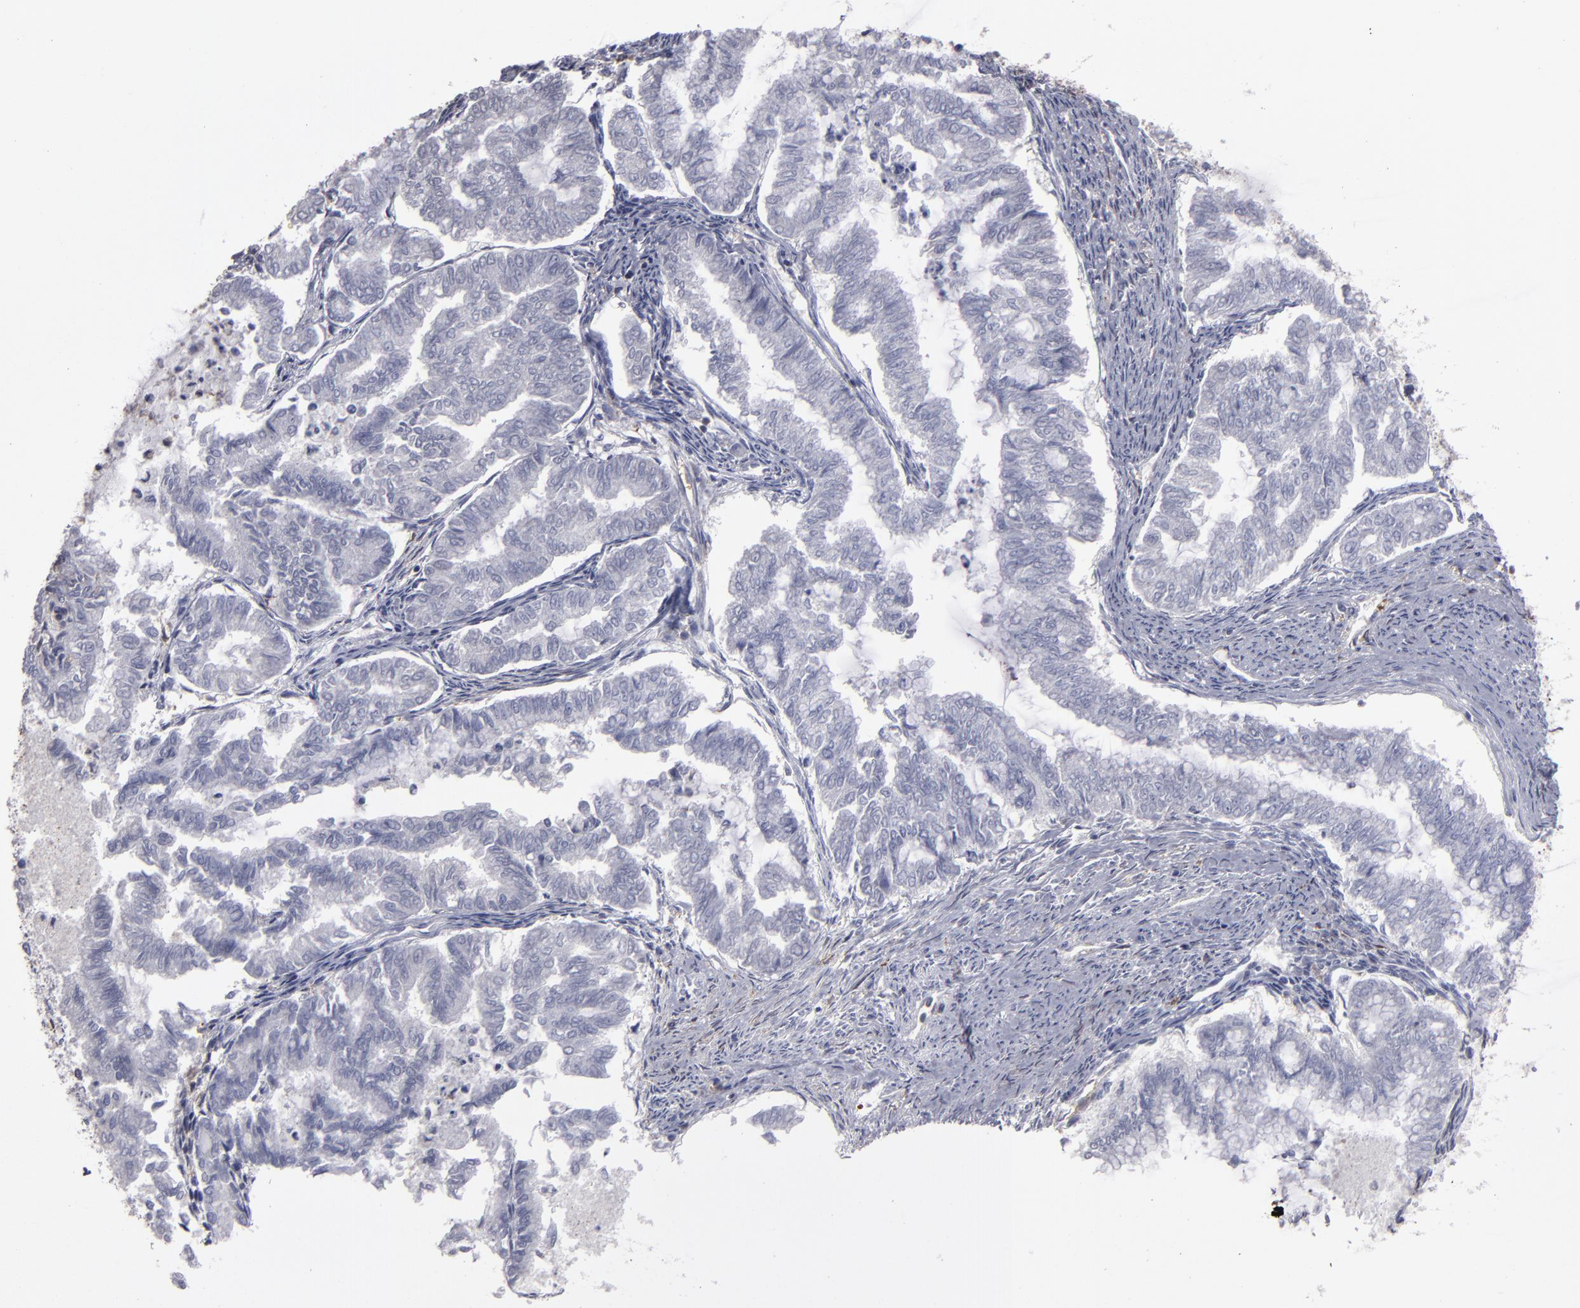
{"staining": {"intensity": "negative", "quantity": "none", "location": "none"}, "tissue": "endometrial cancer", "cell_type": "Tumor cells", "image_type": "cancer", "snomed": [{"axis": "morphology", "description": "Adenocarcinoma, NOS"}, {"axis": "topography", "description": "Endometrium"}], "caption": "Human endometrial cancer (adenocarcinoma) stained for a protein using immunohistochemistry shows no positivity in tumor cells.", "gene": "SEMA3G", "patient": {"sex": "female", "age": 79}}